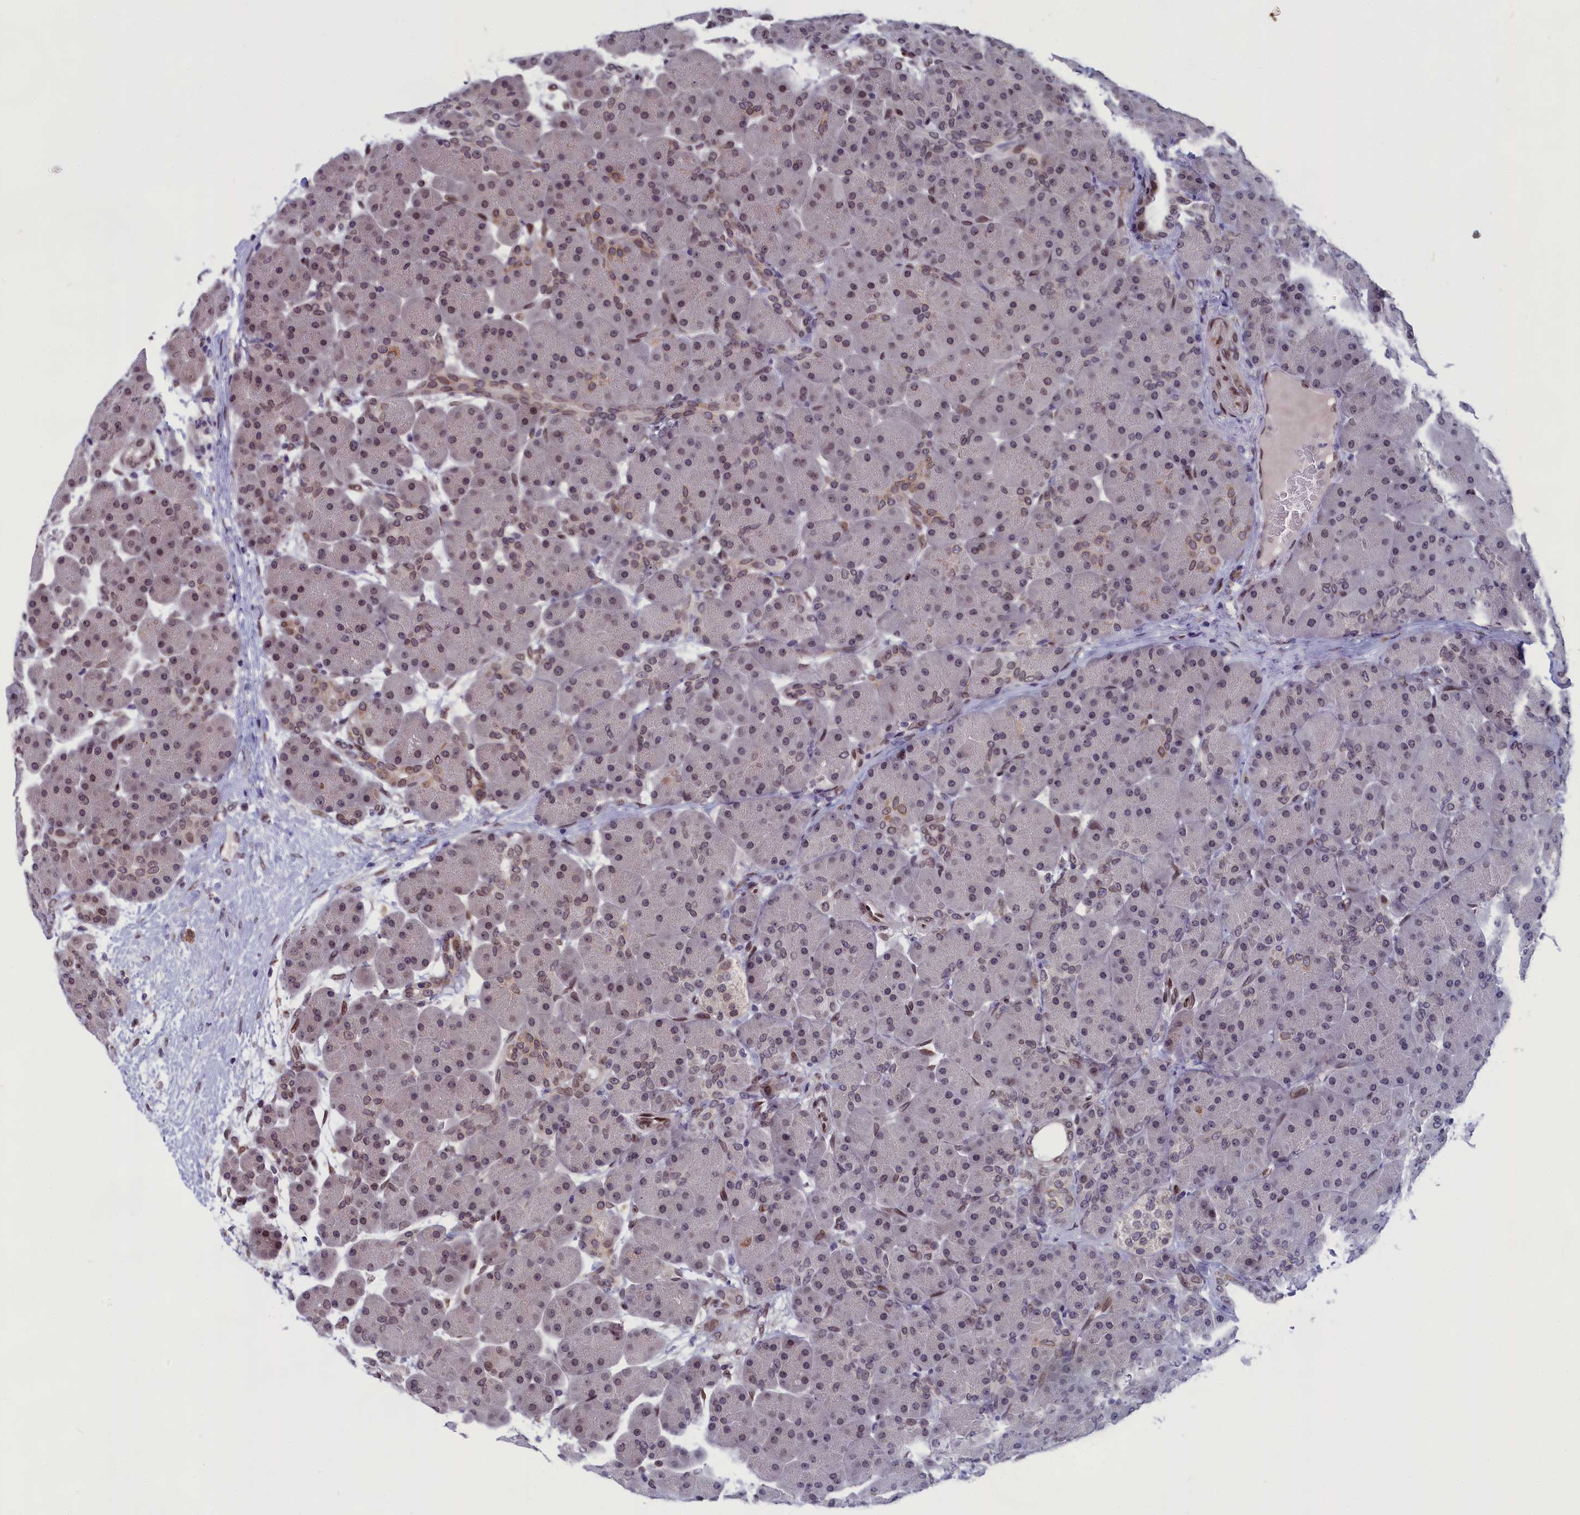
{"staining": {"intensity": "moderate", "quantity": "<25%", "location": "nuclear"}, "tissue": "pancreas", "cell_type": "Exocrine glandular cells", "image_type": "normal", "snomed": [{"axis": "morphology", "description": "Normal tissue, NOS"}, {"axis": "topography", "description": "Pancreas"}], "caption": "A brown stain labels moderate nuclear staining of a protein in exocrine glandular cells of unremarkable human pancreas.", "gene": "GPSM1", "patient": {"sex": "male", "age": 66}}